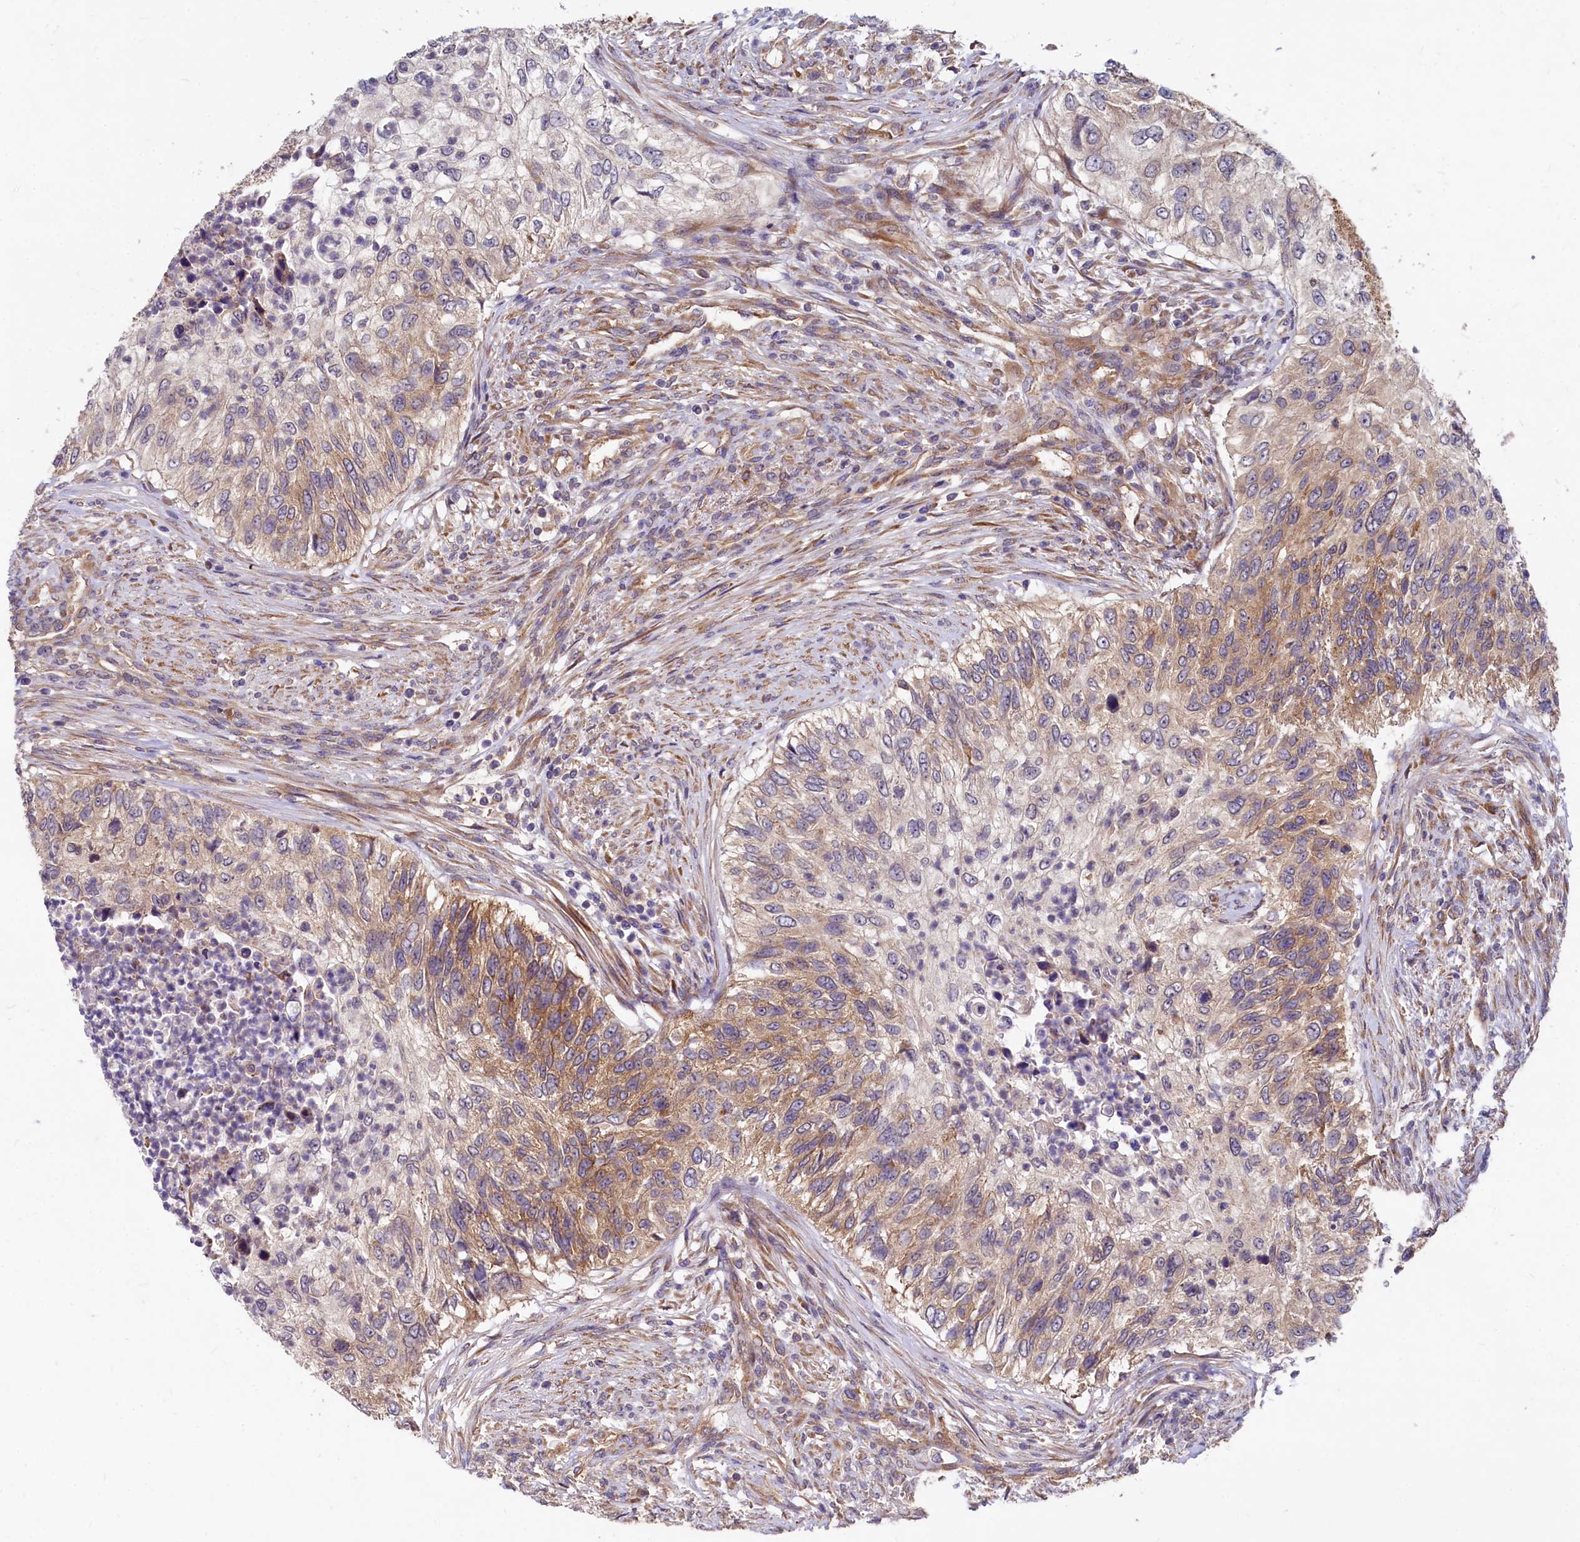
{"staining": {"intensity": "moderate", "quantity": ">75%", "location": "cytoplasmic/membranous"}, "tissue": "urothelial cancer", "cell_type": "Tumor cells", "image_type": "cancer", "snomed": [{"axis": "morphology", "description": "Urothelial carcinoma, High grade"}, {"axis": "topography", "description": "Urinary bladder"}], "caption": "Urothelial cancer stained with DAB immunohistochemistry (IHC) shows medium levels of moderate cytoplasmic/membranous positivity in approximately >75% of tumor cells.", "gene": "EIF2B2", "patient": {"sex": "female", "age": 60}}